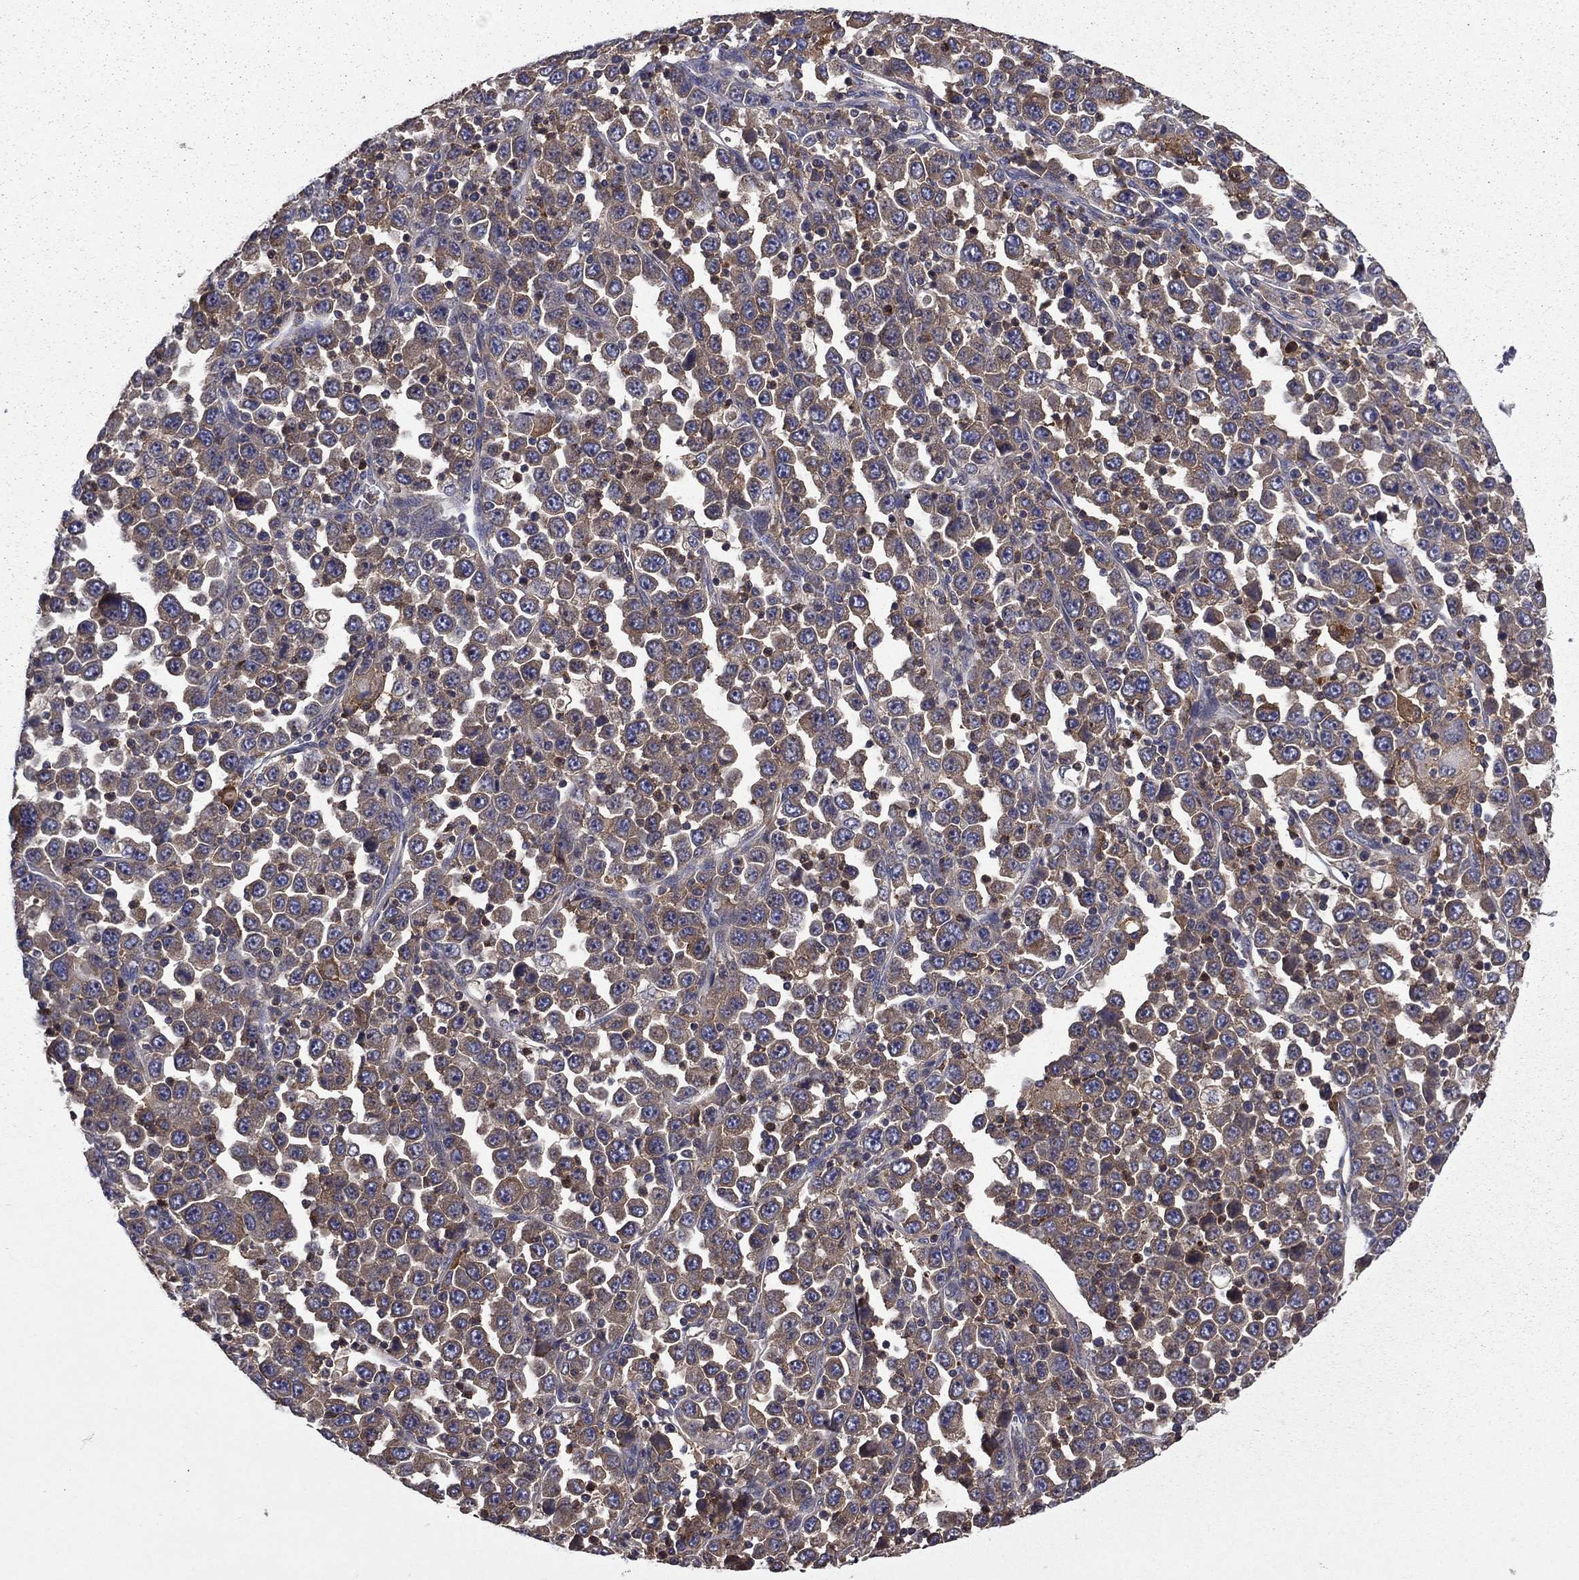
{"staining": {"intensity": "moderate", "quantity": "25%-75%", "location": "cytoplasmic/membranous"}, "tissue": "stomach cancer", "cell_type": "Tumor cells", "image_type": "cancer", "snomed": [{"axis": "morphology", "description": "Normal tissue, NOS"}, {"axis": "morphology", "description": "Adenocarcinoma, NOS"}, {"axis": "topography", "description": "Stomach, upper"}, {"axis": "topography", "description": "Stomach"}], "caption": "Immunohistochemistry (IHC) (DAB (3,3'-diaminobenzidine)) staining of stomach cancer (adenocarcinoma) shows moderate cytoplasmic/membranous protein staining in about 25%-75% of tumor cells.", "gene": "CEACAM7", "patient": {"sex": "male", "age": 59}}